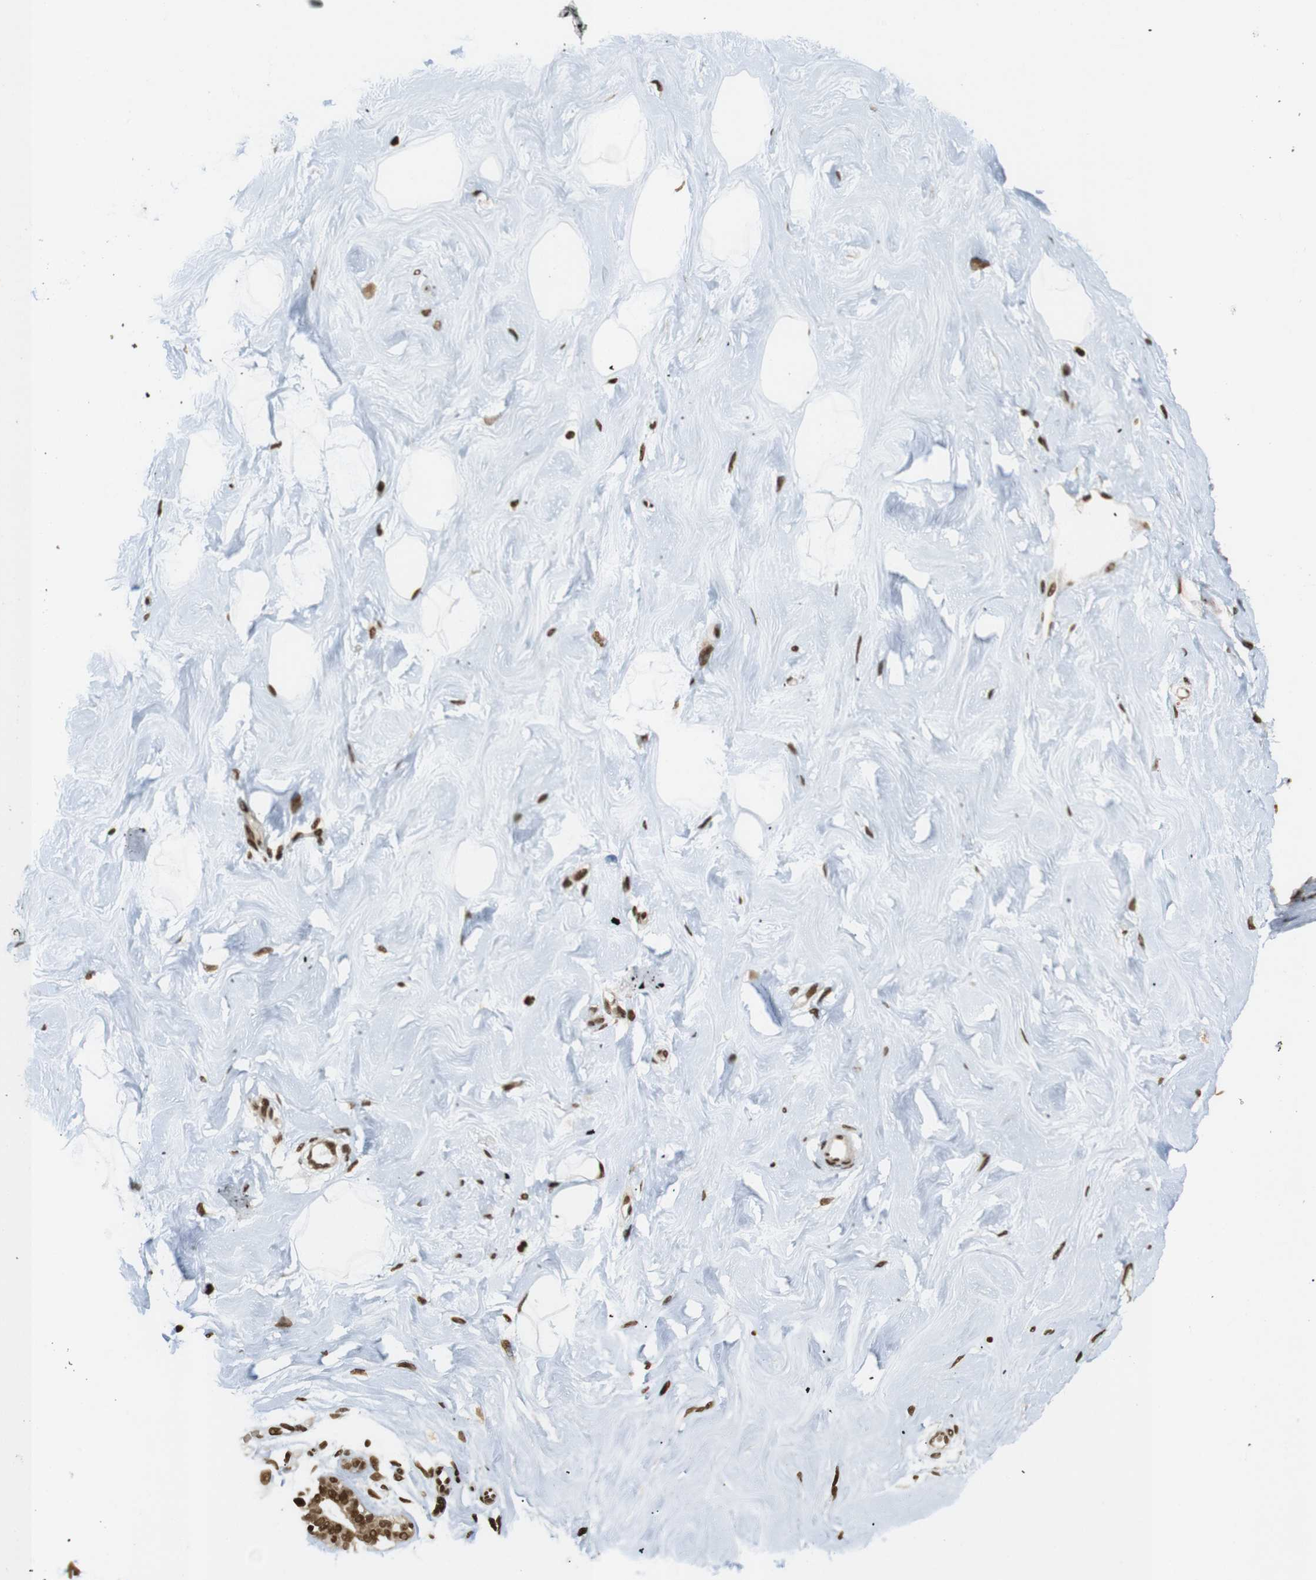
{"staining": {"intensity": "strong", "quantity": ">75%", "location": "nuclear"}, "tissue": "breast", "cell_type": "Adipocytes", "image_type": "normal", "snomed": [{"axis": "morphology", "description": "Normal tissue, NOS"}, {"axis": "topography", "description": "Breast"}], "caption": "Immunohistochemistry (IHC) photomicrograph of unremarkable breast: breast stained using immunohistochemistry shows high levels of strong protein expression localized specifically in the nuclear of adipocytes, appearing as a nuclear brown color.", "gene": "RUVBL2", "patient": {"sex": "female", "age": 23}}